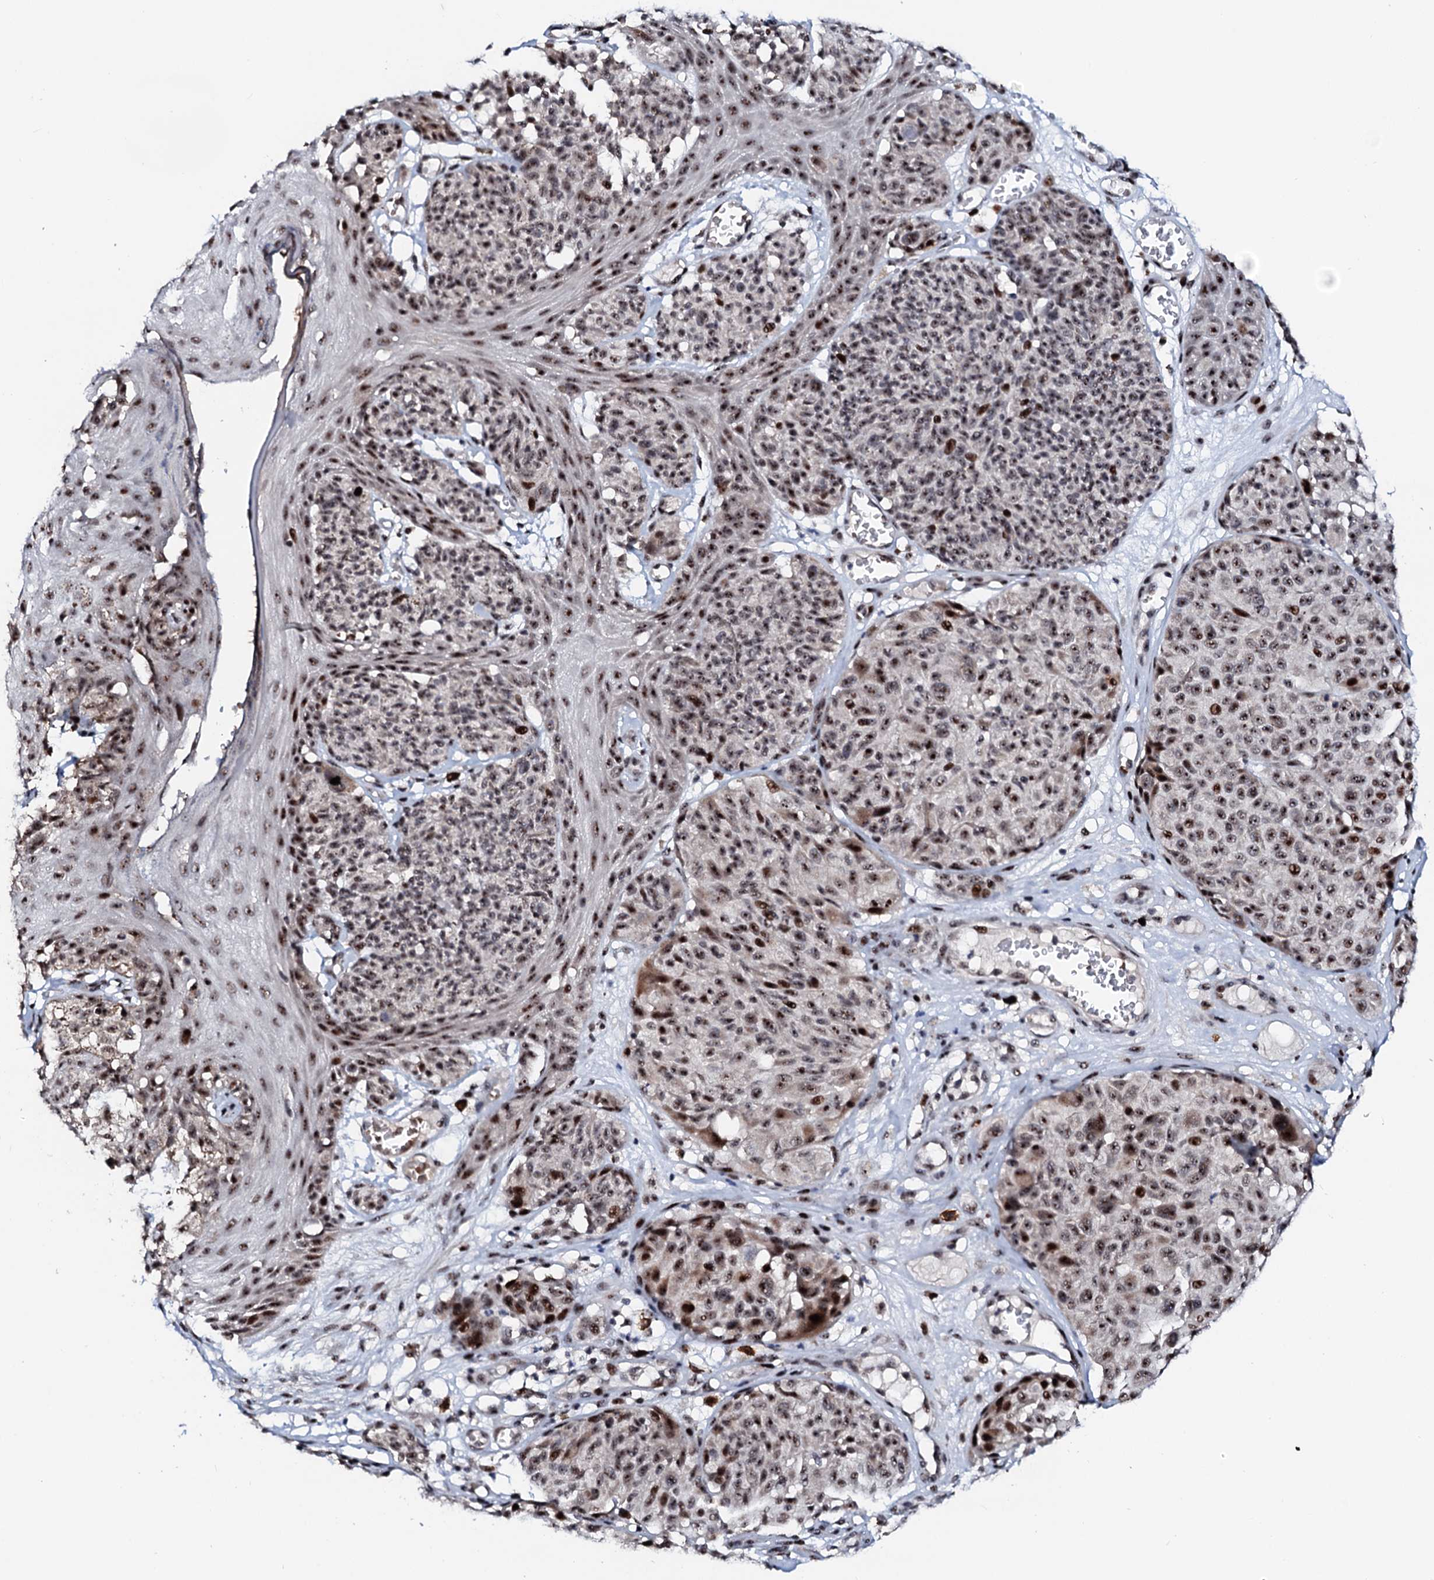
{"staining": {"intensity": "moderate", "quantity": ">75%", "location": "nuclear"}, "tissue": "melanoma", "cell_type": "Tumor cells", "image_type": "cancer", "snomed": [{"axis": "morphology", "description": "Malignant melanoma, NOS"}, {"axis": "topography", "description": "Skin"}], "caption": "A high-resolution photomicrograph shows IHC staining of melanoma, which shows moderate nuclear expression in approximately >75% of tumor cells.", "gene": "NEUROG3", "patient": {"sex": "male", "age": 83}}